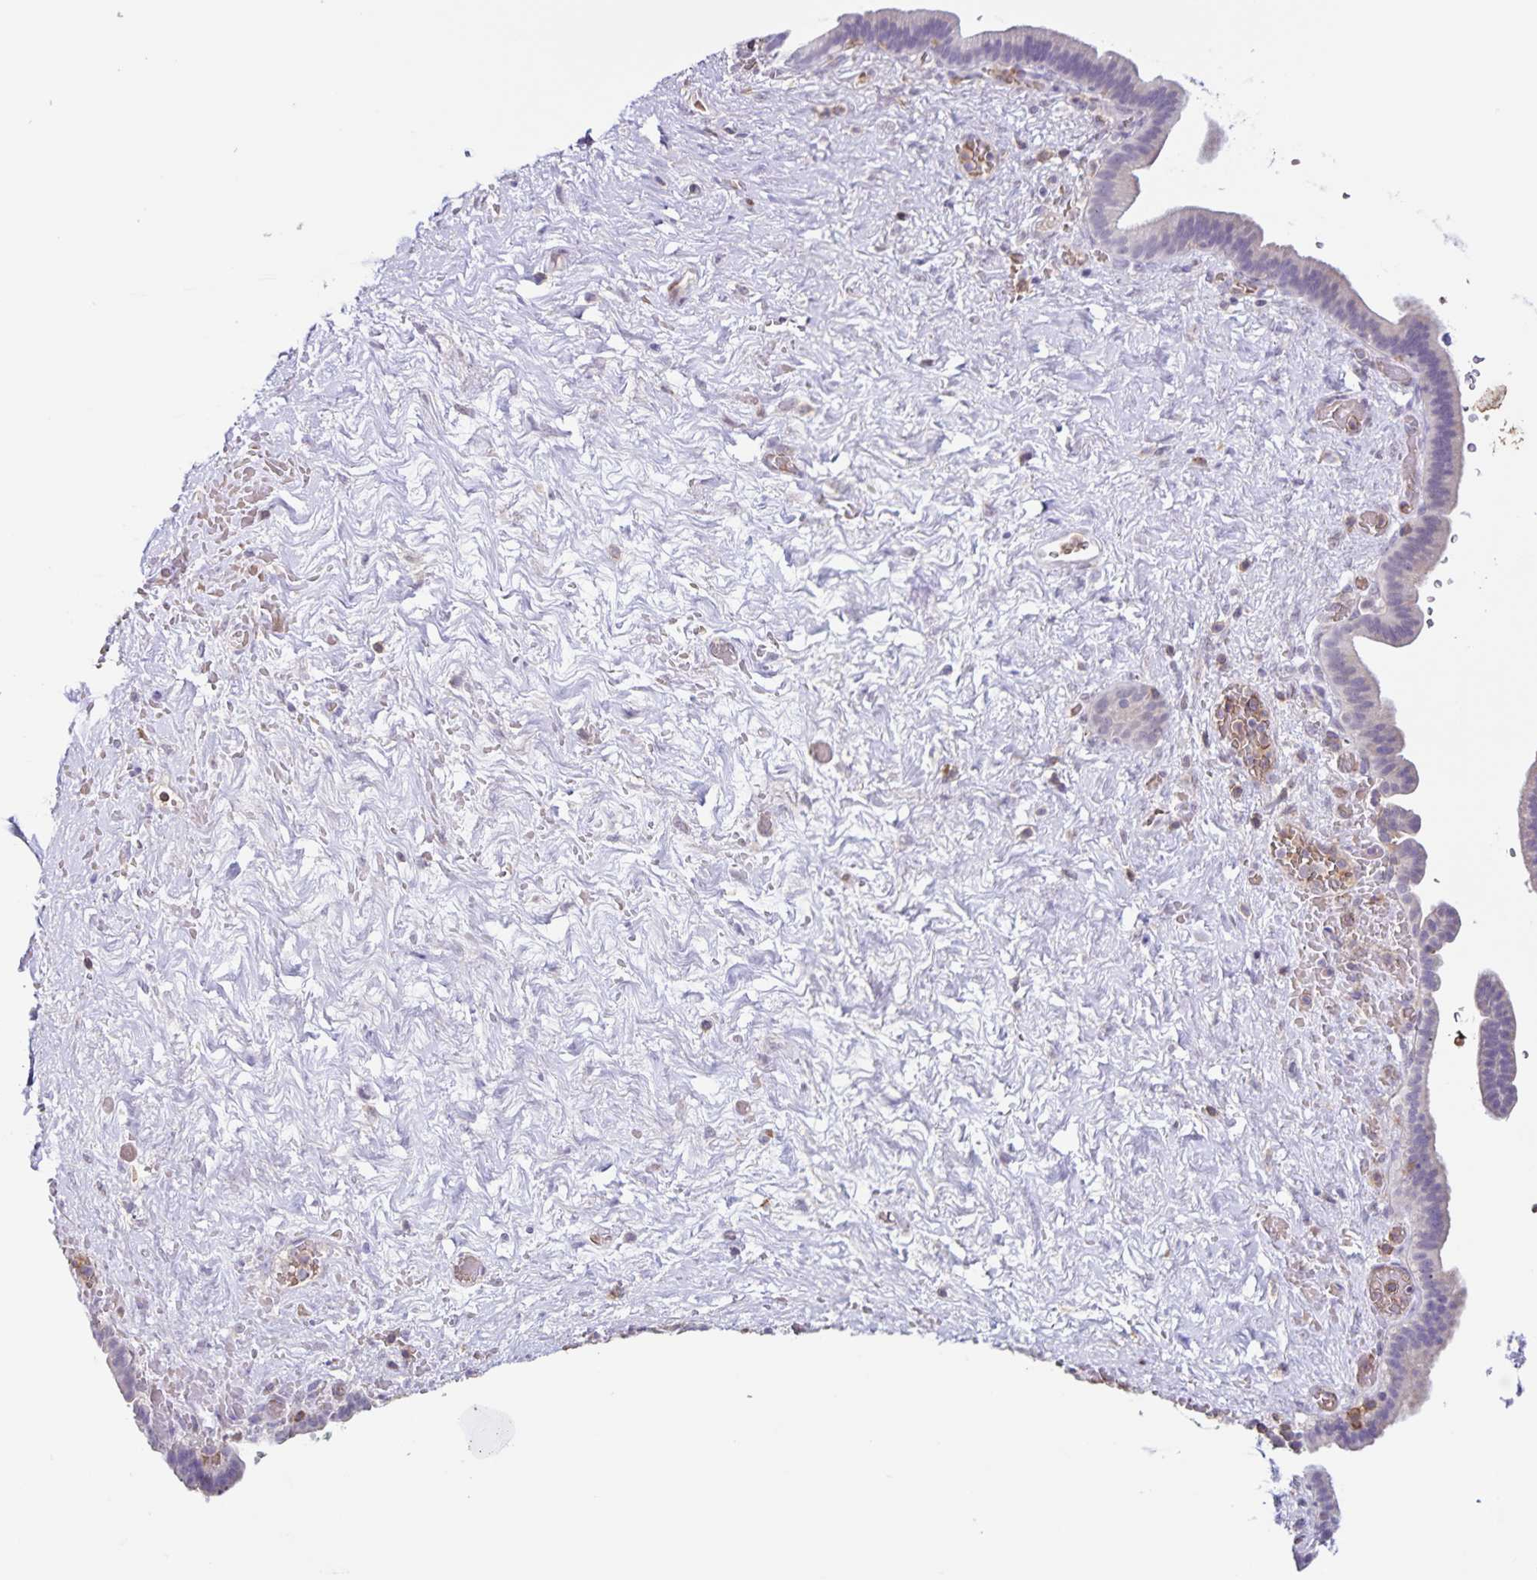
{"staining": {"intensity": "negative", "quantity": "none", "location": "none"}, "tissue": "pancreatic cancer", "cell_type": "Tumor cells", "image_type": "cancer", "snomed": [{"axis": "morphology", "description": "Adenocarcinoma, NOS"}, {"axis": "topography", "description": "Pancreas"}], "caption": "Immunohistochemical staining of human adenocarcinoma (pancreatic) exhibits no significant positivity in tumor cells.", "gene": "STPG4", "patient": {"sex": "male", "age": 44}}